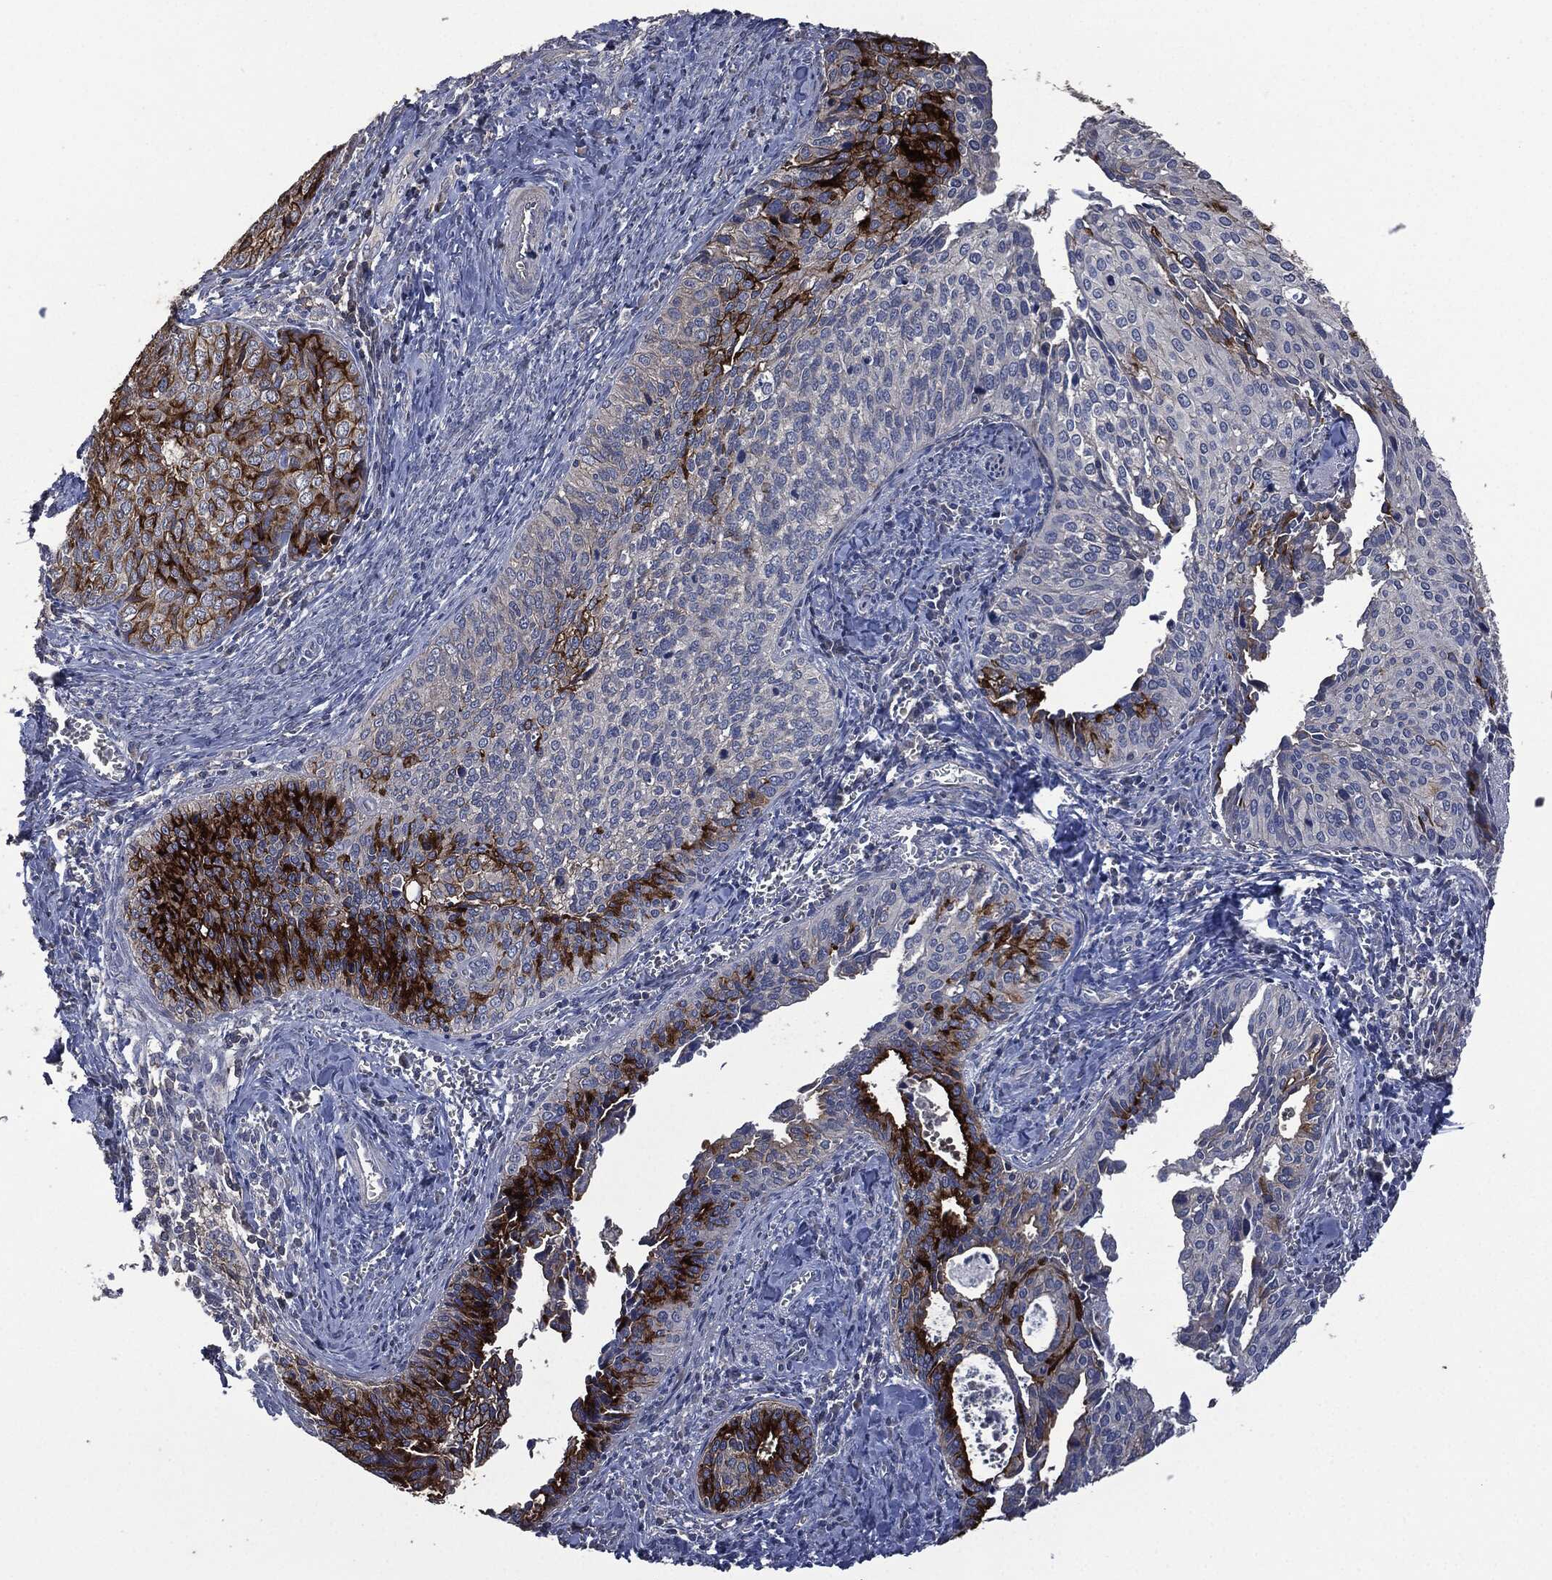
{"staining": {"intensity": "strong", "quantity": "25%-75%", "location": "cytoplasmic/membranous"}, "tissue": "cervical cancer", "cell_type": "Tumor cells", "image_type": "cancer", "snomed": [{"axis": "morphology", "description": "Squamous cell carcinoma, NOS"}, {"axis": "topography", "description": "Cervix"}], "caption": "DAB immunohistochemical staining of cervical cancer (squamous cell carcinoma) reveals strong cytoplasmic/membranous protein positivity in about 25%-75% of tumor cells.", "gene": "MSLN", "patient": {"sex": "female", "age": 29}}